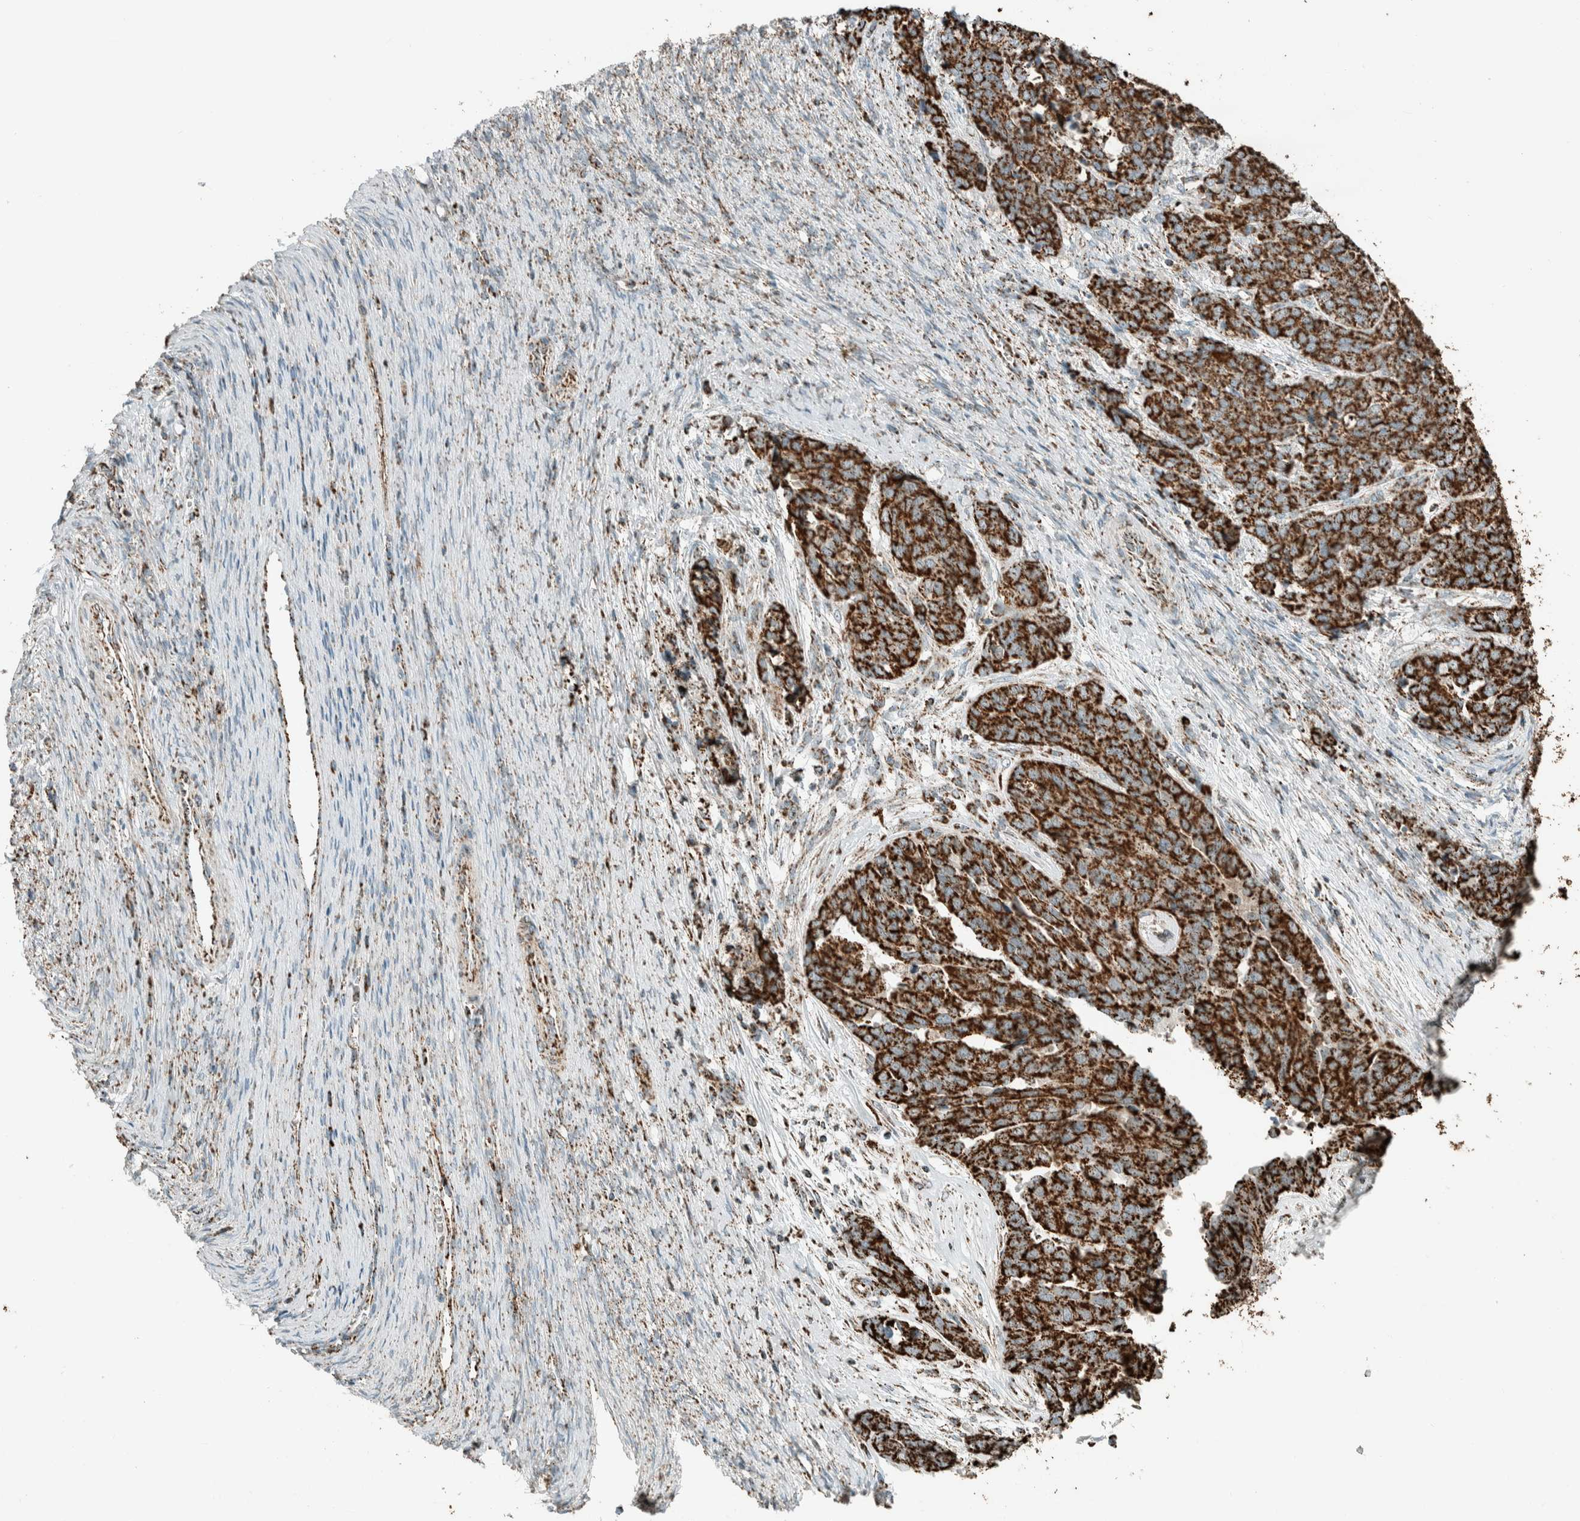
{"staining": {"intensity": "strong", "quantity": ">75%", "location": "cytoplasmic/membranous"}, "tissue": "ovarian cancer", "cell_type": "Tumor cells", "image_type": "cancer", "snomed": [{"axis": "morphology", "description": "Cystadenocarcinoma, serous, NOS"}, {"axis": "topography", "description": "Ovary"}], "caption": "Ovarian cancer (serous cystadenocarcinoma) stained for a protein (brown) displays strong cytoplasmic/membranous positive staining in approximately >75% of tumor cells.", "gene": "ZNF454", "patient": {"sex": "female", "age": 44}}